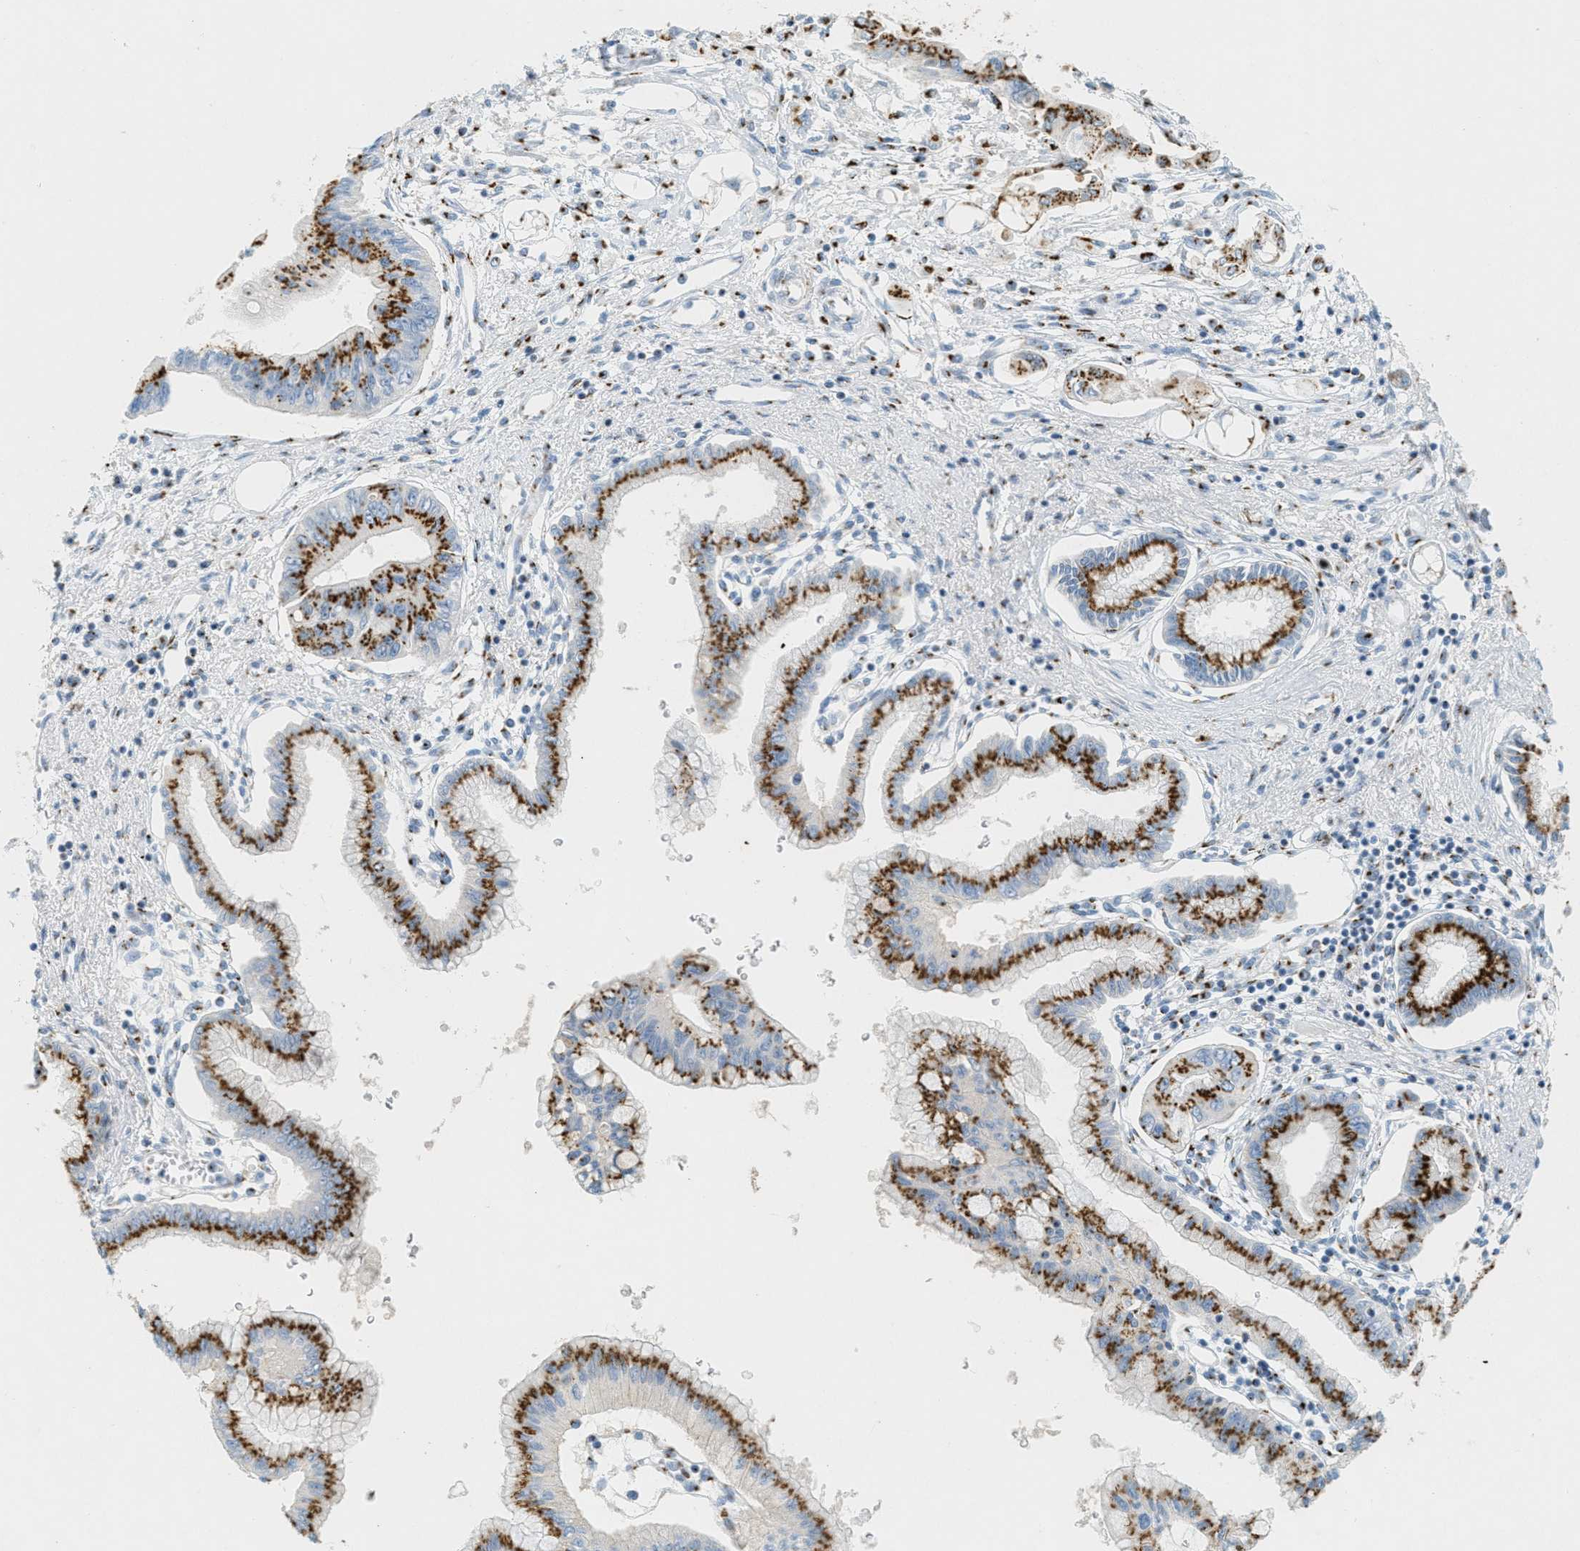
{"staining": {"intensity": "strong", "quantity": ">75%", "location": "cytoplasmic/membranous"}, "tissue": "pancreatic cancer", "cell_type": "Tumor cells", "image_type": "cancer", "snomed": [{"axis": "morphology", "description": "Adenocarcinoma, NOS"}, {"axis": "topography", "description": "Pancreas"}], "caption": "Human adenocarcinoma (pancreatic) stained with a brown dye demonstrates strong cytoplasmic/membranous positive positivity in about >75% of tumor cells.", "gene": "ENTPD4", "patient": {"sex": "female", "age": 77}}